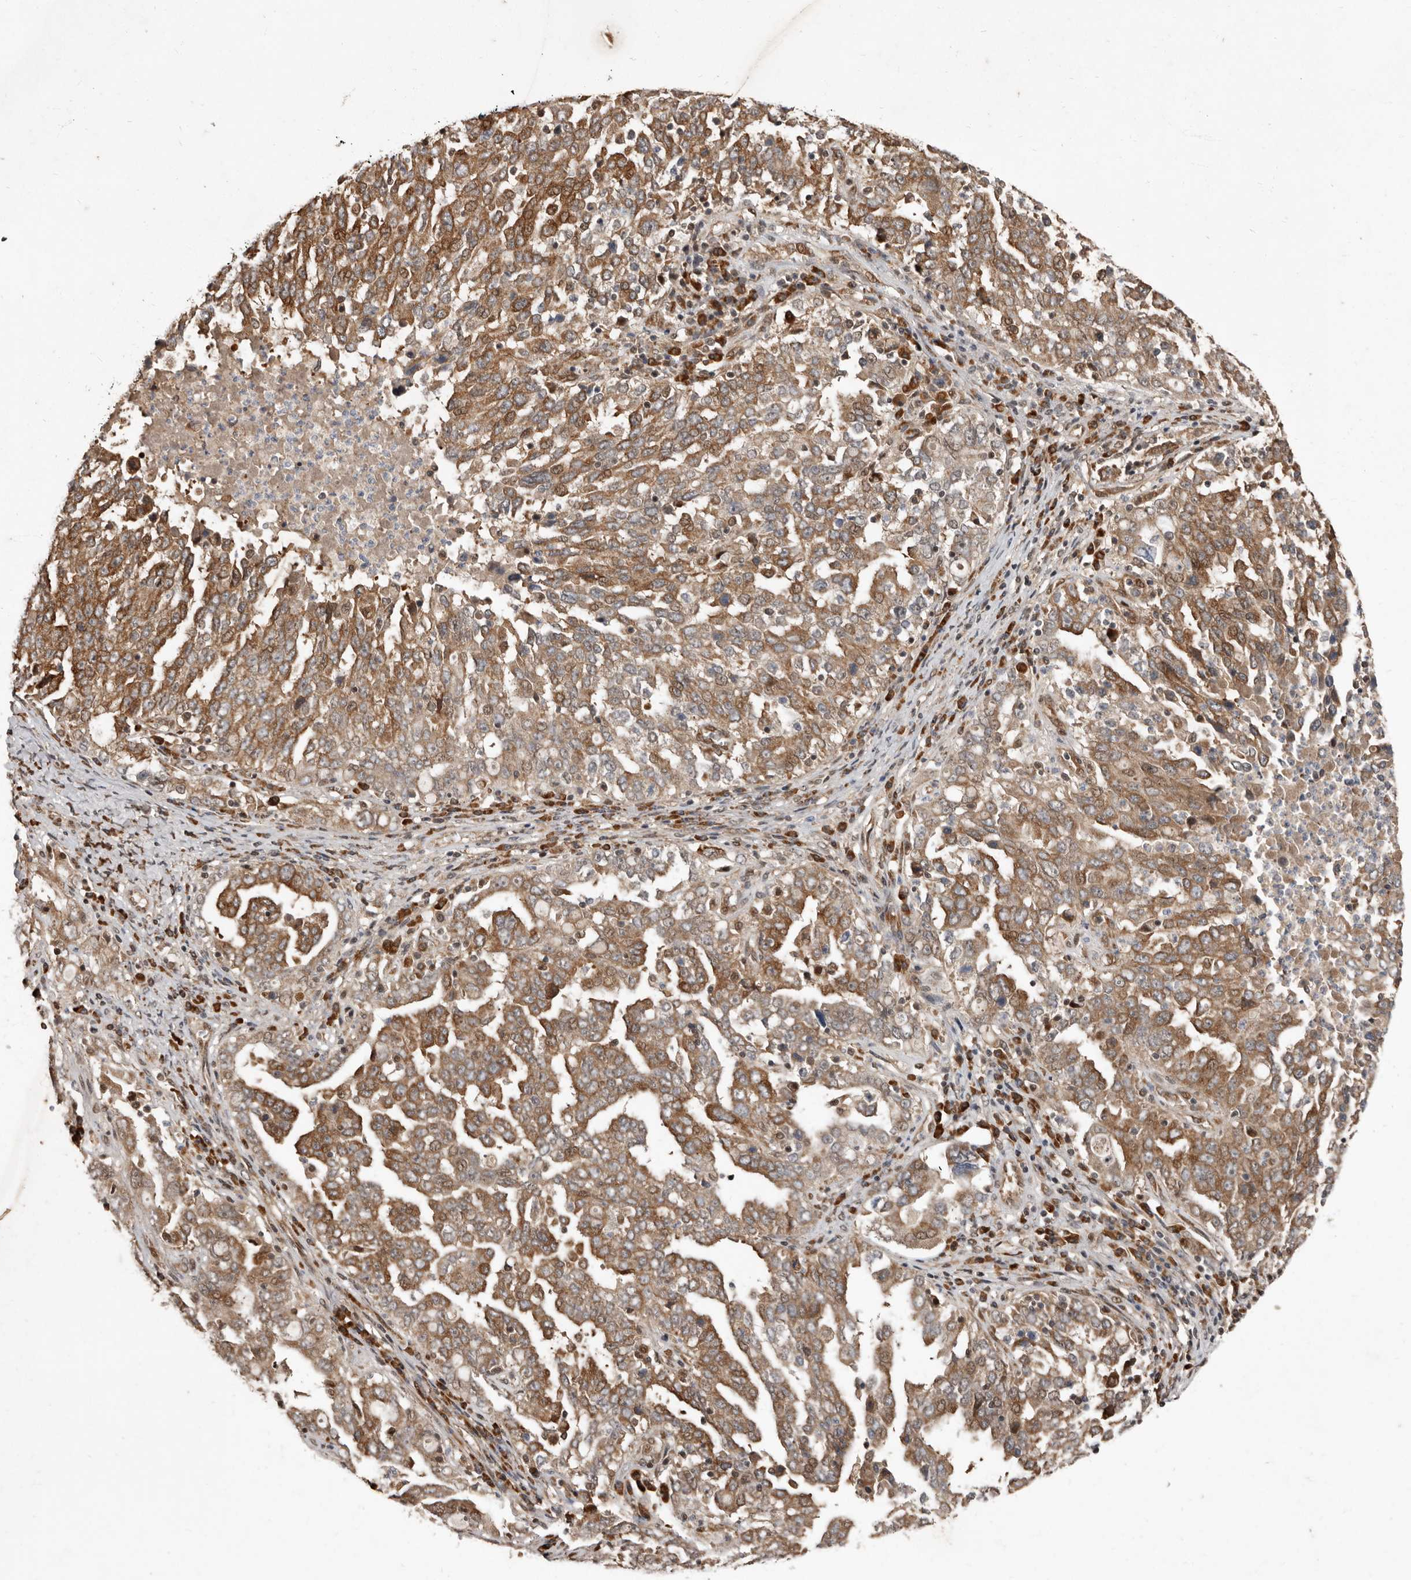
{"staining": {"intensity": "moderate", "quantity": ">75%", "location": "cytoplasmic/membranous"}, "tissue": "ovarian cancer", "cell_type": "Tumor cells", "image_type": "cancer", "snomed": [{"axis": "morphology", "description": "Carcinoma, endometroid"}, {"axis": "topography", "description": "Ovary"}], "caption": "Ovarian cancer was stained to show a protein in brown. There is medium levels of moderate cytoplasmic/membranous staining in approximately >75% of tumor cells. The staining is performed using DAB brown chromogen to label protein expression. The nuclei are counter-stained blue using hematoxylin.", "gene": "LRGUK", "patient": {"sex": "female", "age": 62}}